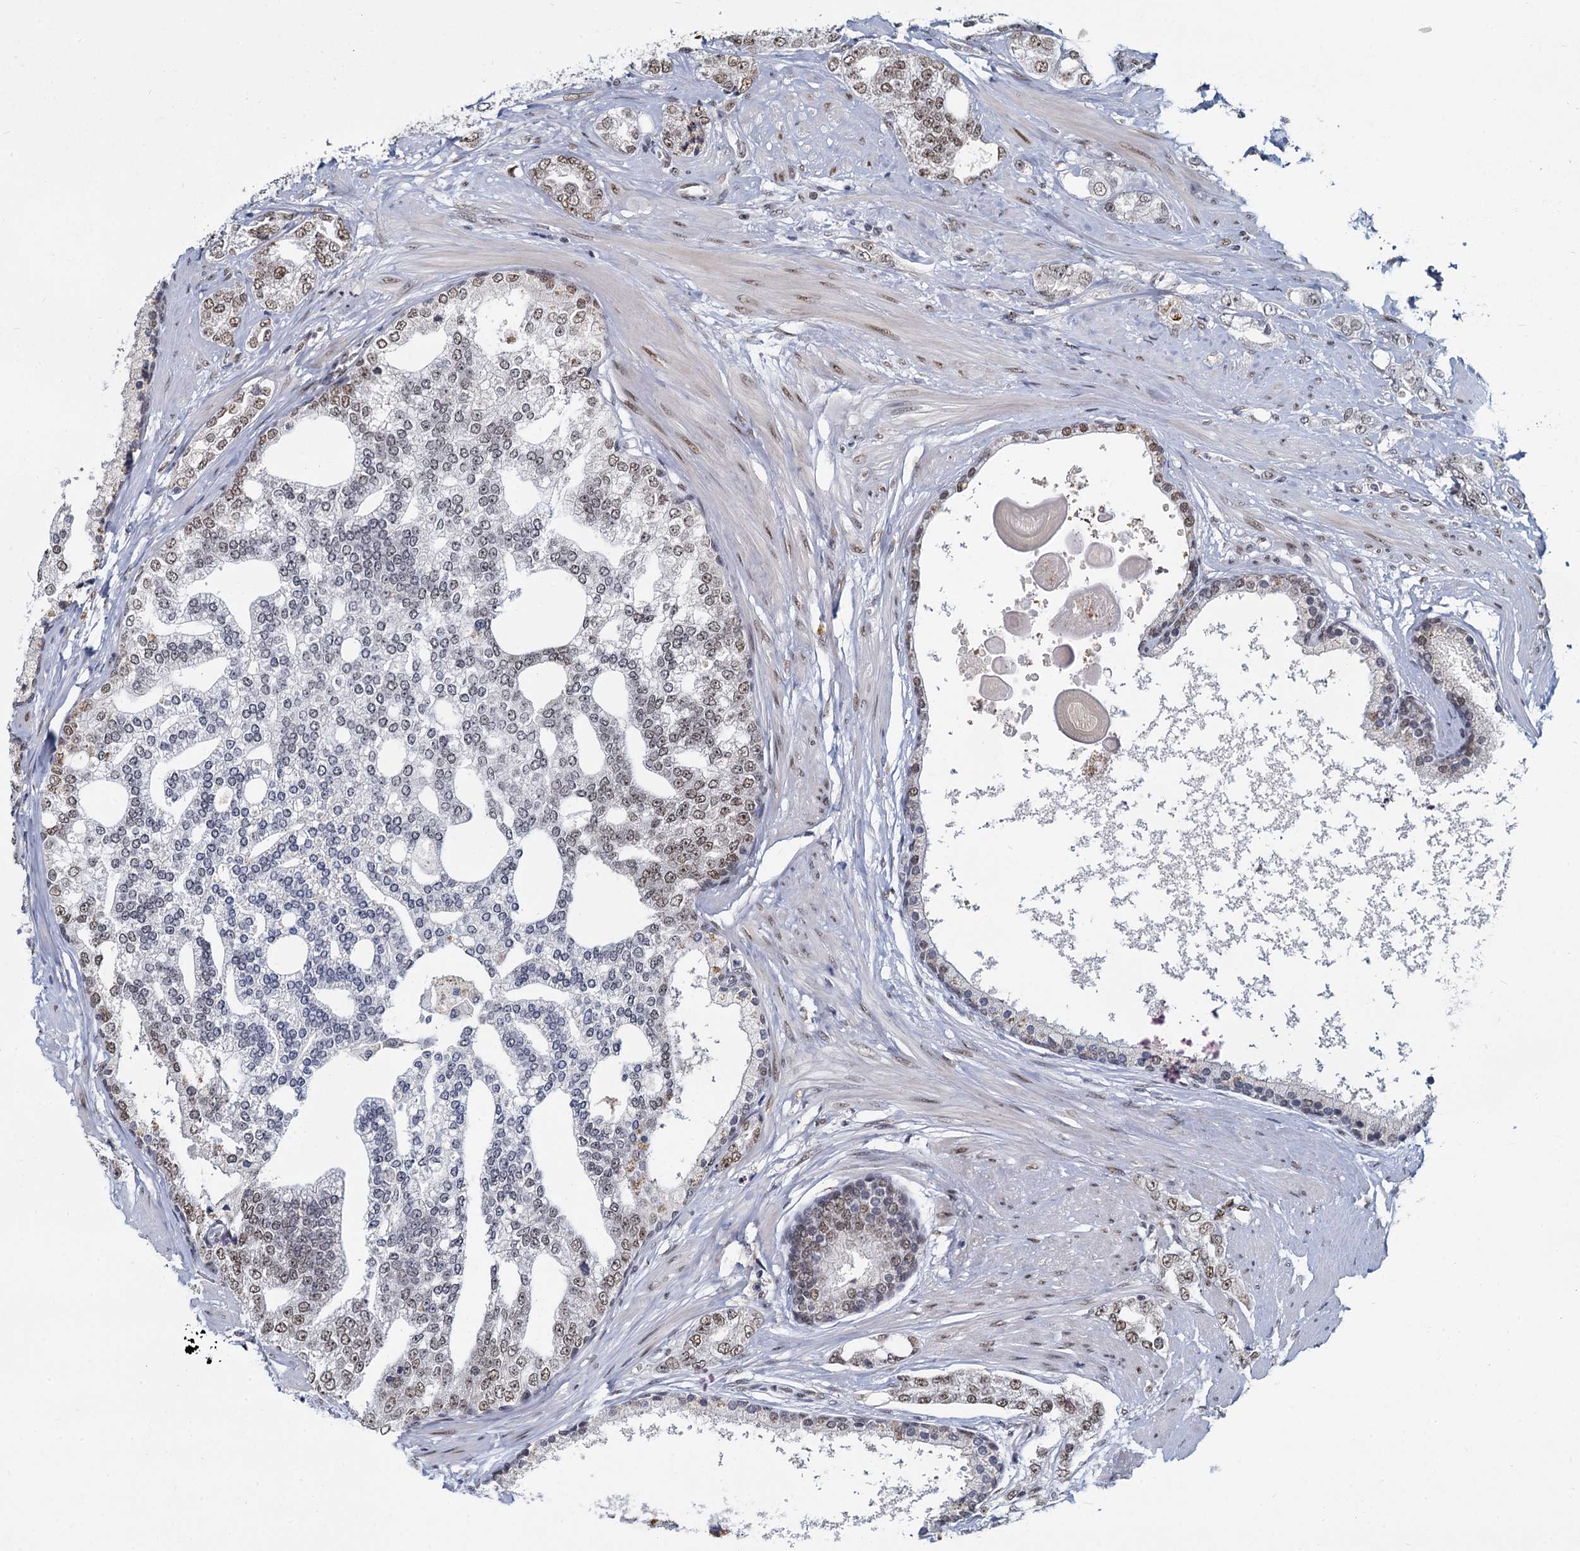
{"staining": {"intensity": "moderate", "quantity": "<25%", "location": "nuclear"}, "tissue": "prostate cancer", "cell_type": "Tumor cells", "image_type": "cancer", "snomed": [{"axis": "morphology", "description": "Adenocarcinoma, High grade"}, {"axis": "topography", "description": "Prostate"}], "caption": "Immunohistochemistry (IHC) photomicrograph of high-grade adenocarcinoma (prostate) stained for a protein (brown), which displays low levels of moderate nuclear positivity in about <25% of tumor cells.", "gene": "RPRD1A", "patient": {"sex": "male", "age": 64}}